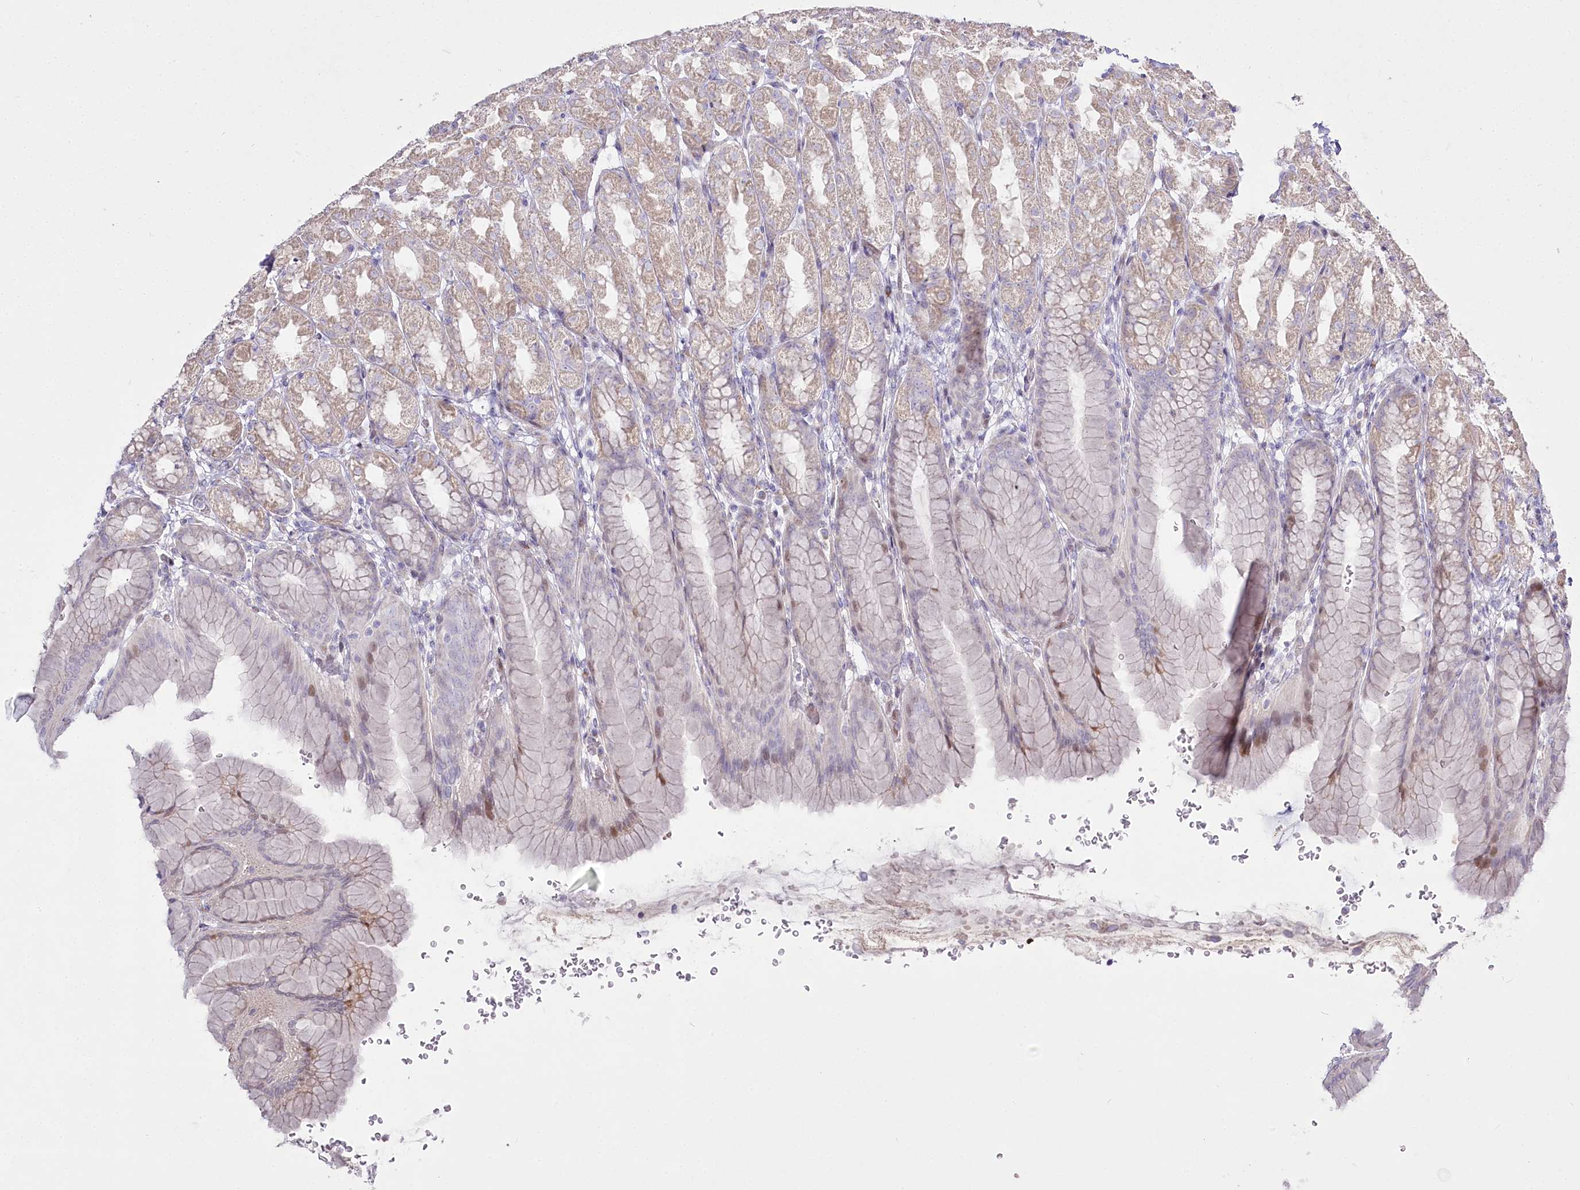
{"staining": {"intensity": "weak", "quantity": "25%-75%", "location": "cytoplasmic/membranous,nuclear"}, "tissue": "stomach", "cell_type": "Glandular cells", "image_type": "normal", "snomed": [{"axis": "morphology", "description": "Normal tissue, NOS"}, {"axis": "topography", "description": "Stomach"}], "caption": "Brown immunohistochemical staining in normal stomach shows weak cytoplasmic/membranous,nuclear positivity in approximately 25%-75% of glandular cells.", "gene": "CEP164", "patient": {"sex": "male", "age": 42}}